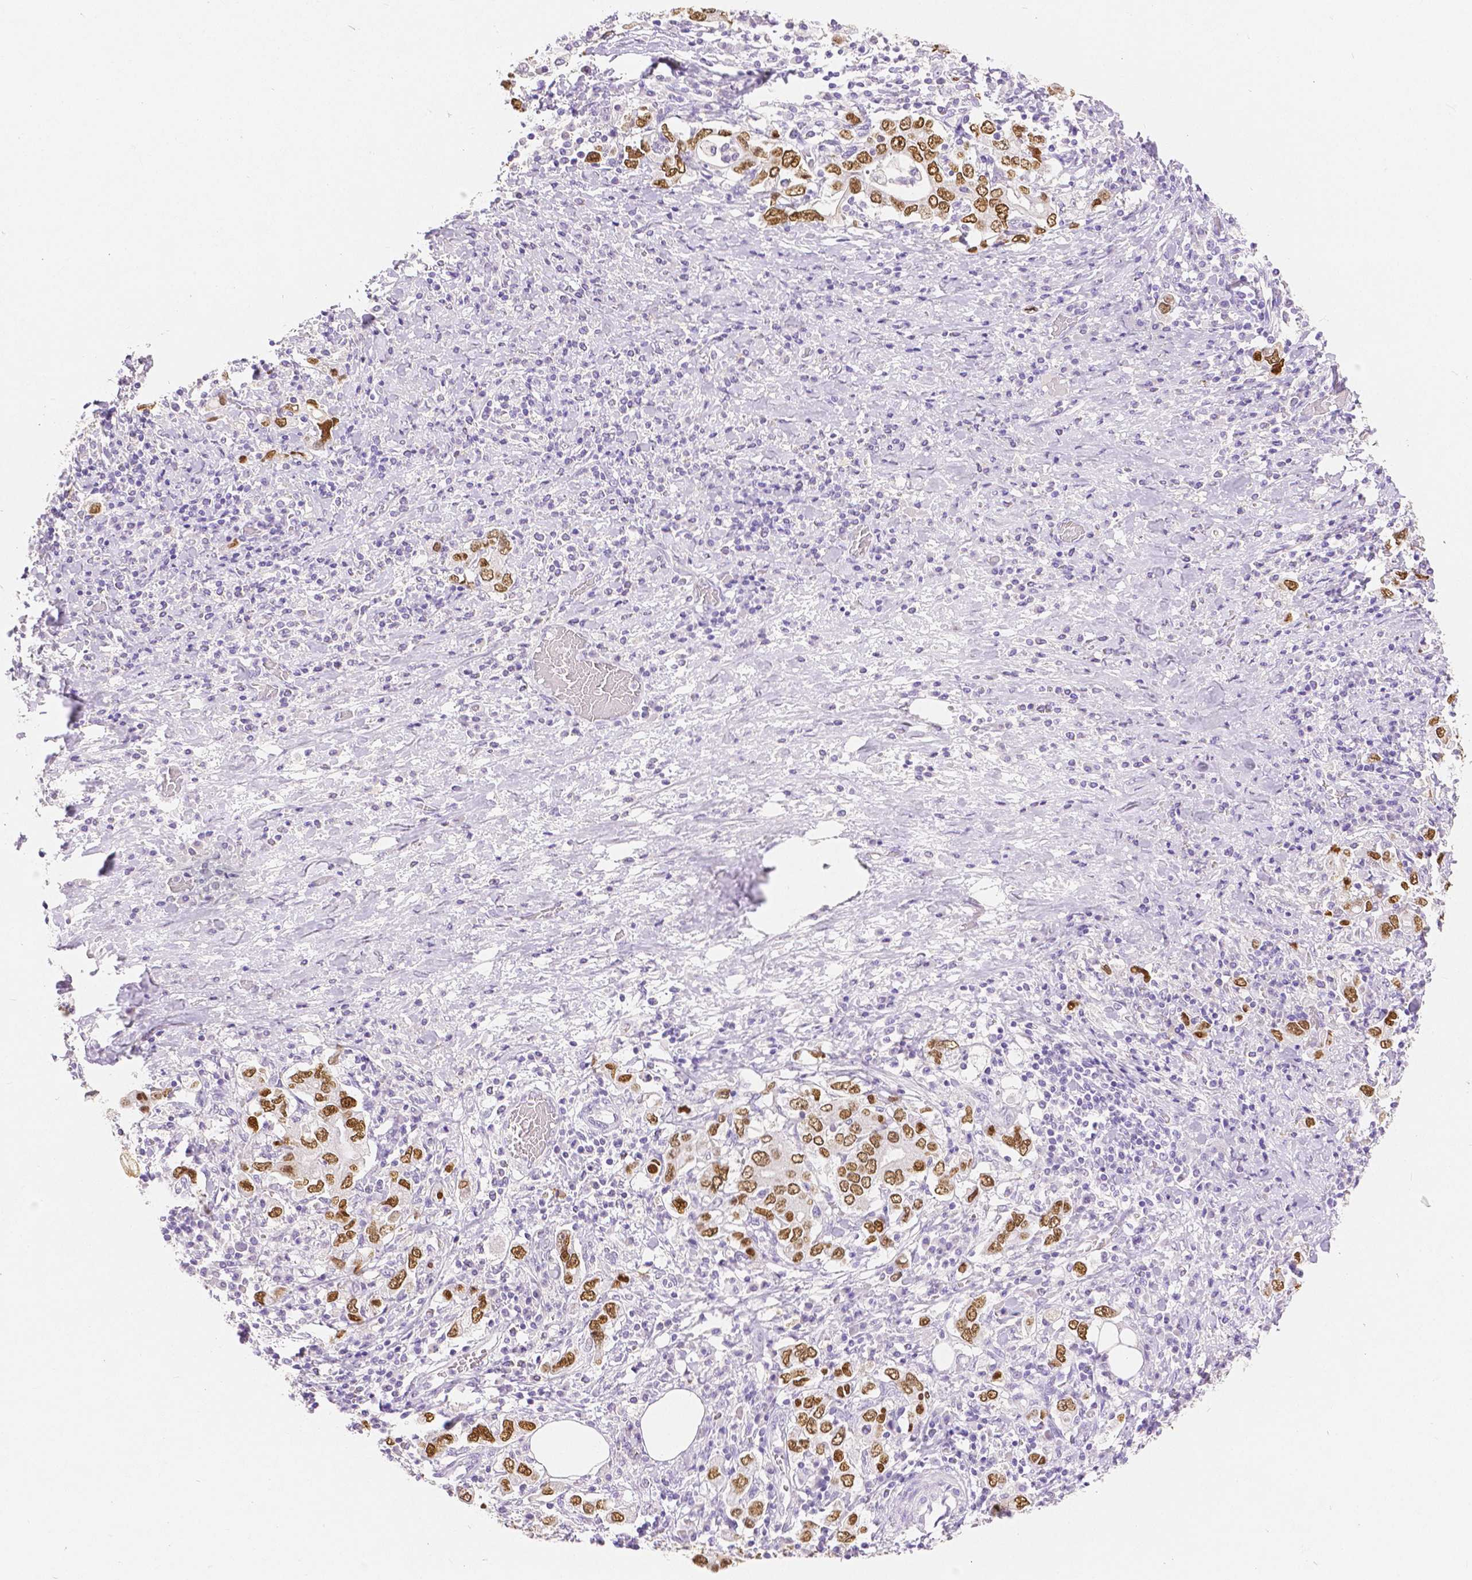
{"staining": {"intensity": "moderate", "quantity": ">75%", "location": "nuclear"}, "tissue": "stomach cancer", "cell_type": "Tumor cells", "image_type": "cancer", "snomed": [{"axis": "morphology", "description": "Adenocarcinoma, NOS"}, {"axis": "topography", "description": "Stomach, upper"}, {"axis": "topography", "description": "Stomach"}], "caption": "A micrograph of stomach cancer (adenocarcinoma) stained for a protein shows moderate nuclear brown staining in tumor cells.", "gene": "HNF1B", "patient": {"sex": "male", "age": 62}}